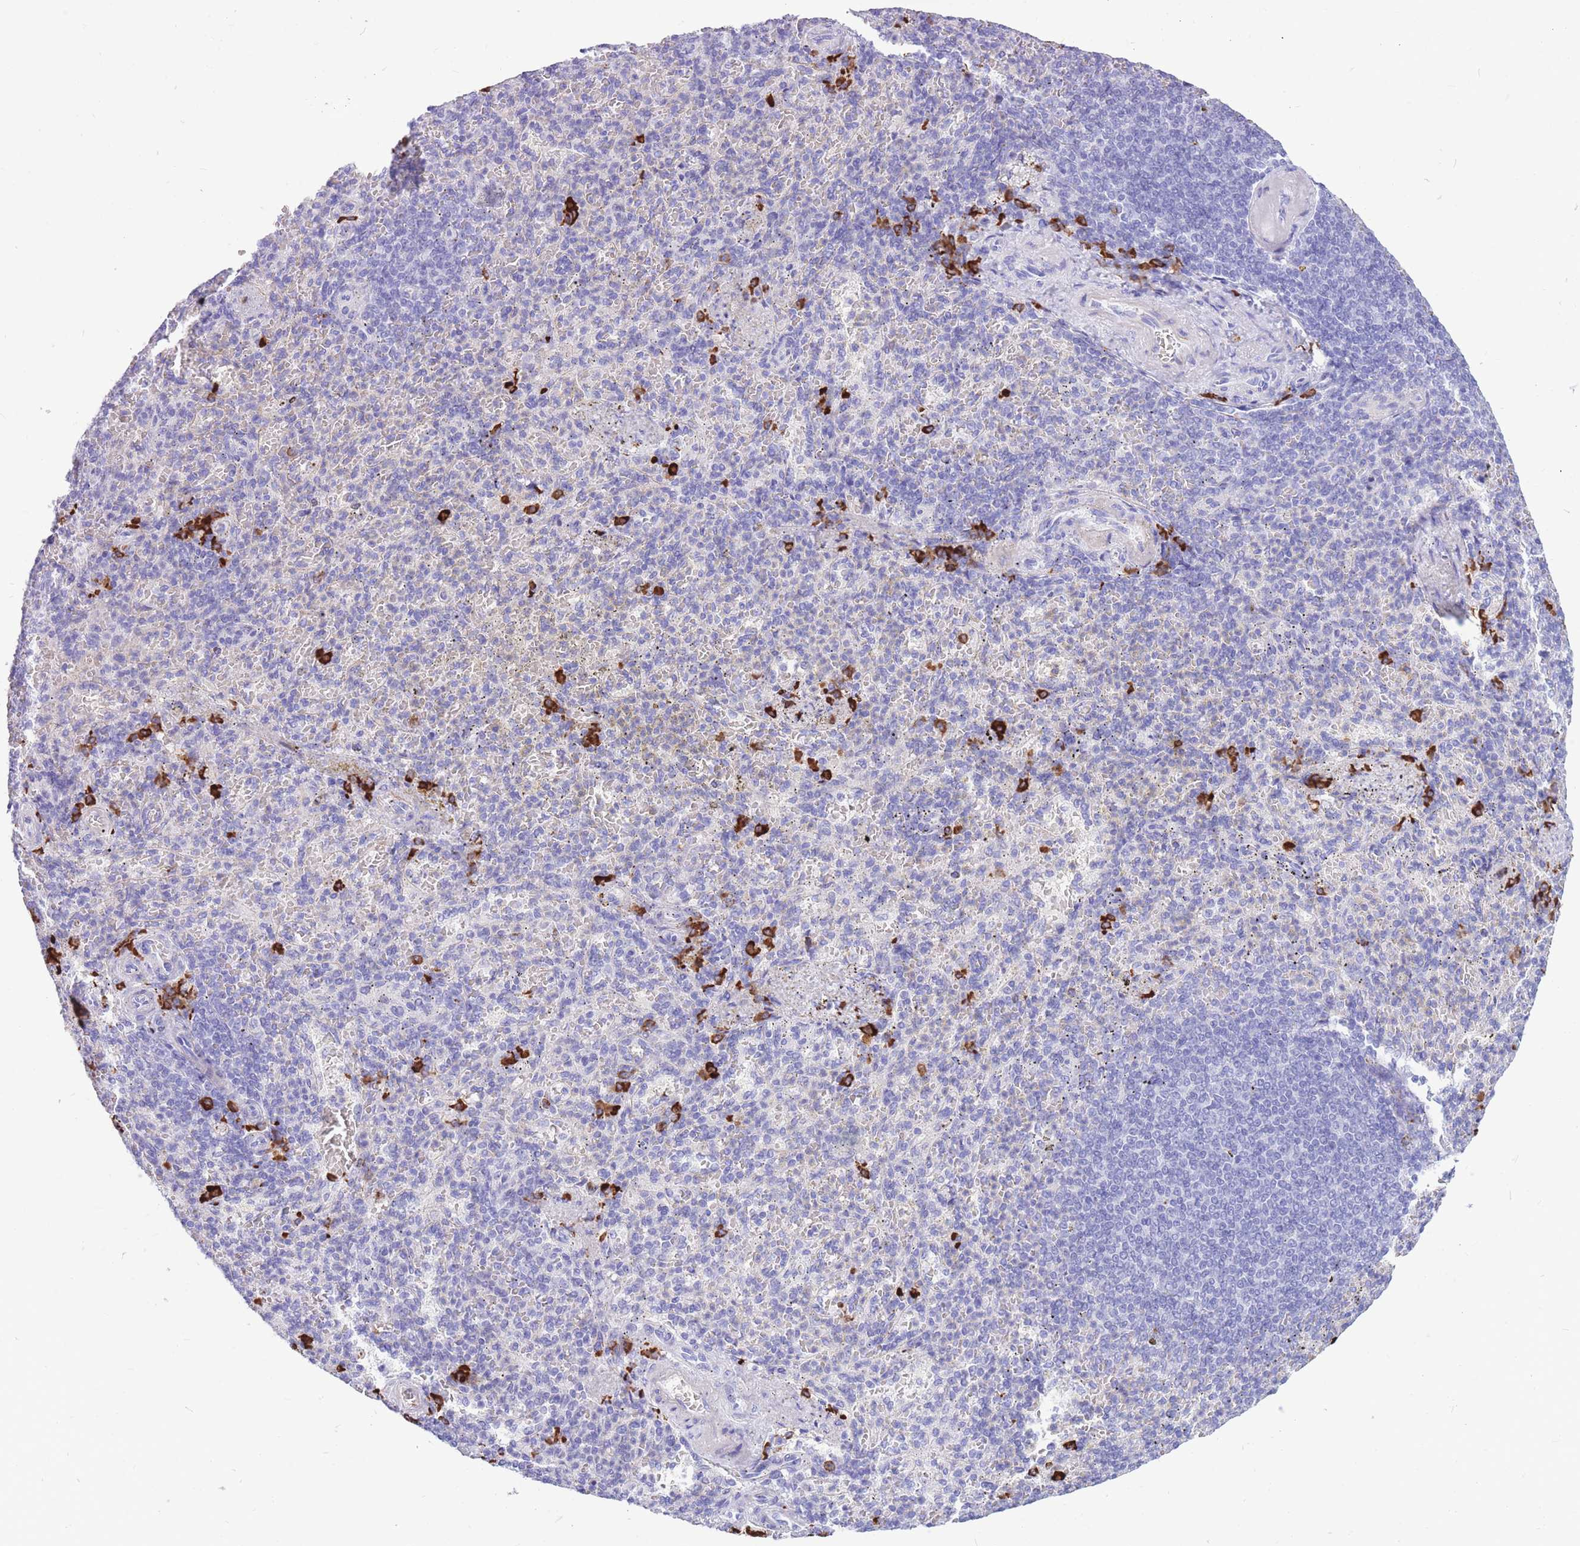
{"staining": {"intensity": "strong", "quantity": "<25%", "location": "cytoplasmic/membranous"}, "tissue": "spleen", "cell_type": "Cells in red pulp", "image_type": "normal", "snomed": [{"axis": "morphology", "description": "Normal tissue, NOS"}, {"axis": "topography", "description": "Spleen"}], "caption": "Protein staining demonstrates strong cytoplasmic/membranous expression in about <25% of cells in red pulp in normal spleen.", "gene": "ZFP62", "patient": {"sex": "female", "age": 74}}